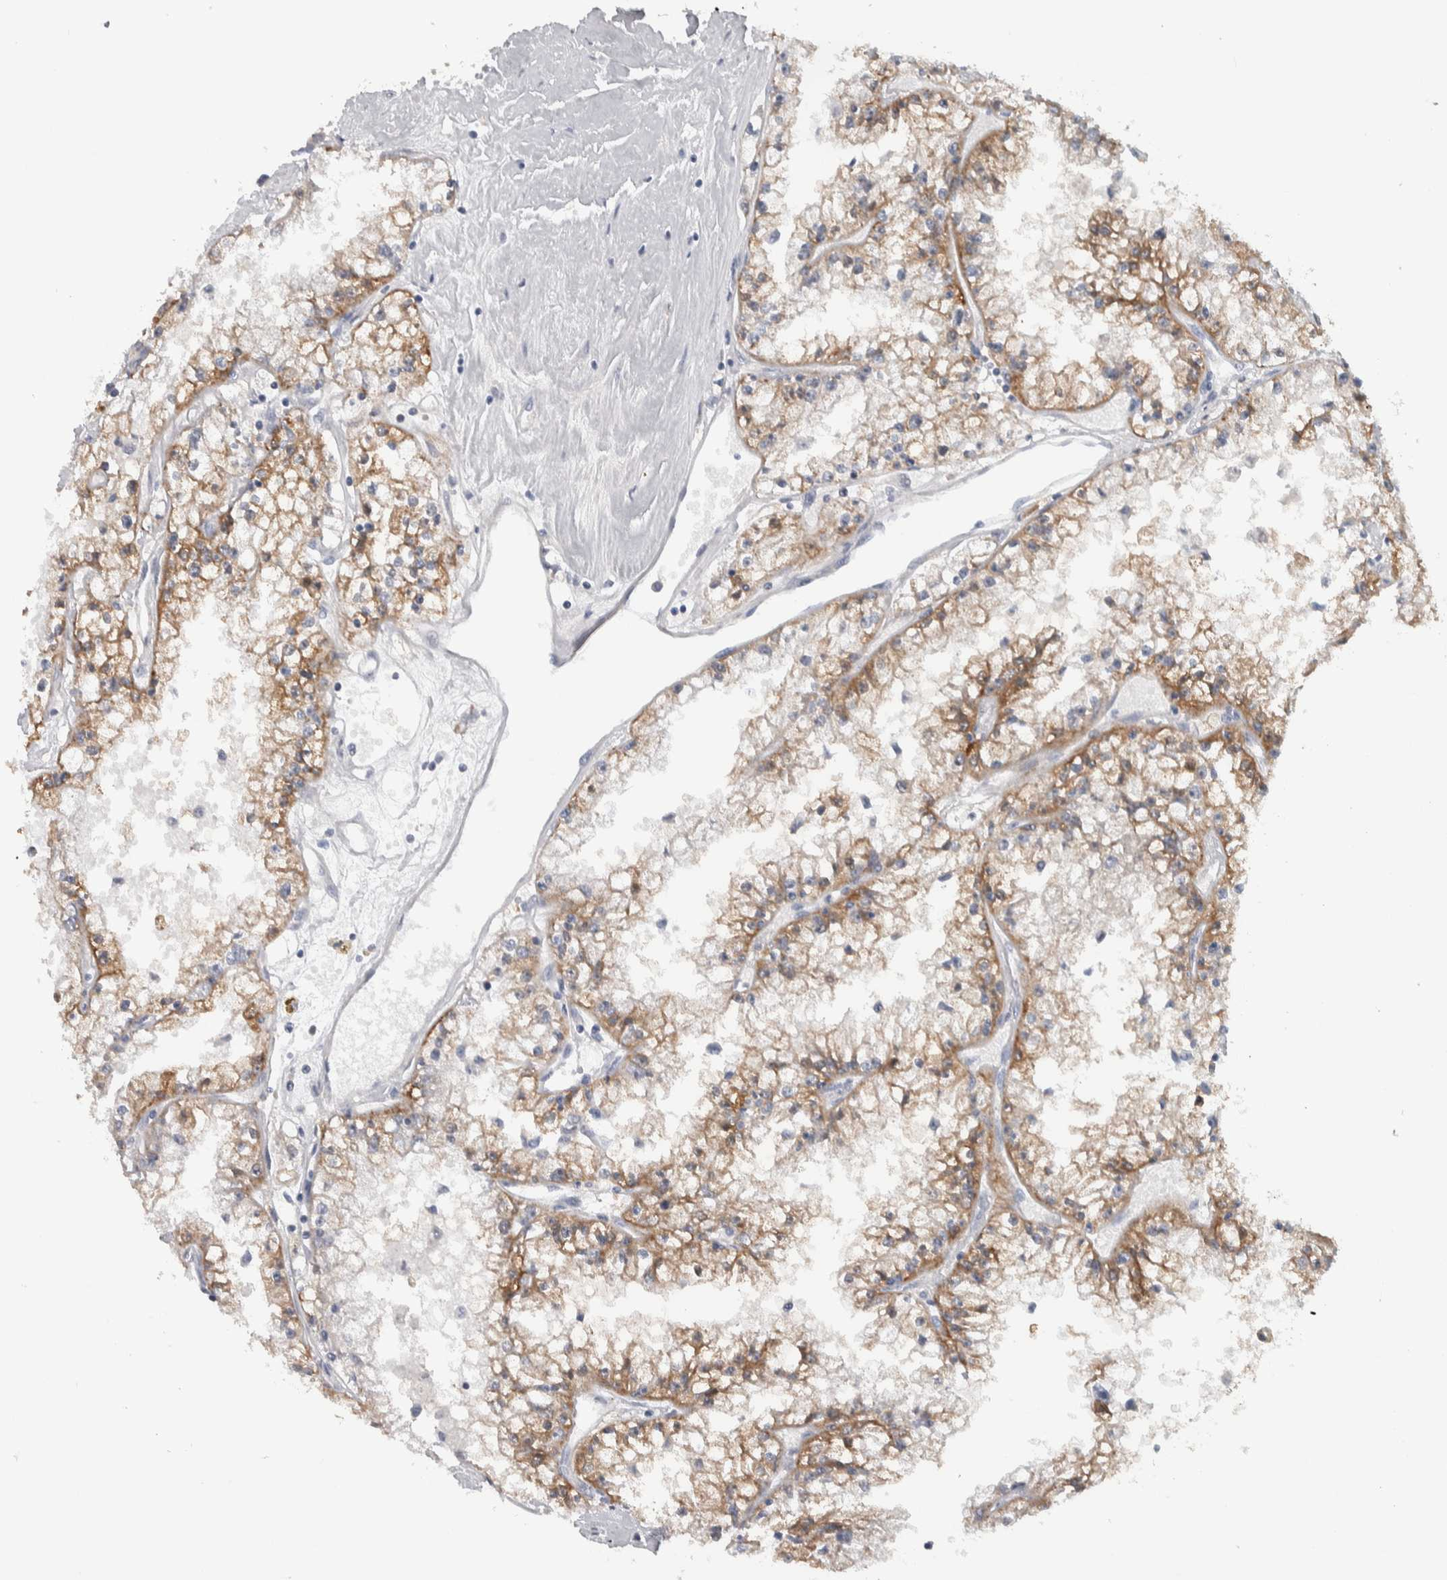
{"staining": {"intensity": "moderate", "quantity": ">75%", "location": "cytoplasmic/membranous"}, "tissue": "renal cancer", "cell_type": "Tumor cells", "image_type": "cancer", "snomed": [{"axis": "morphology", "description": "Adenocarcinoma, NOS"}, {"axis": "topography", "description": "Kidney"}], "caption": "The photomicrograph reveals immunohistochemical staining of renal adenocarcinoma. There is moderate cytoplasmic/membranous positivity is present in about >75% of tumor cells. The protein of interest is shown in brown color, while the nuclei are stained blue.", "gene": "PRRG4", "patient": {"sex": "male", "age": 56}}